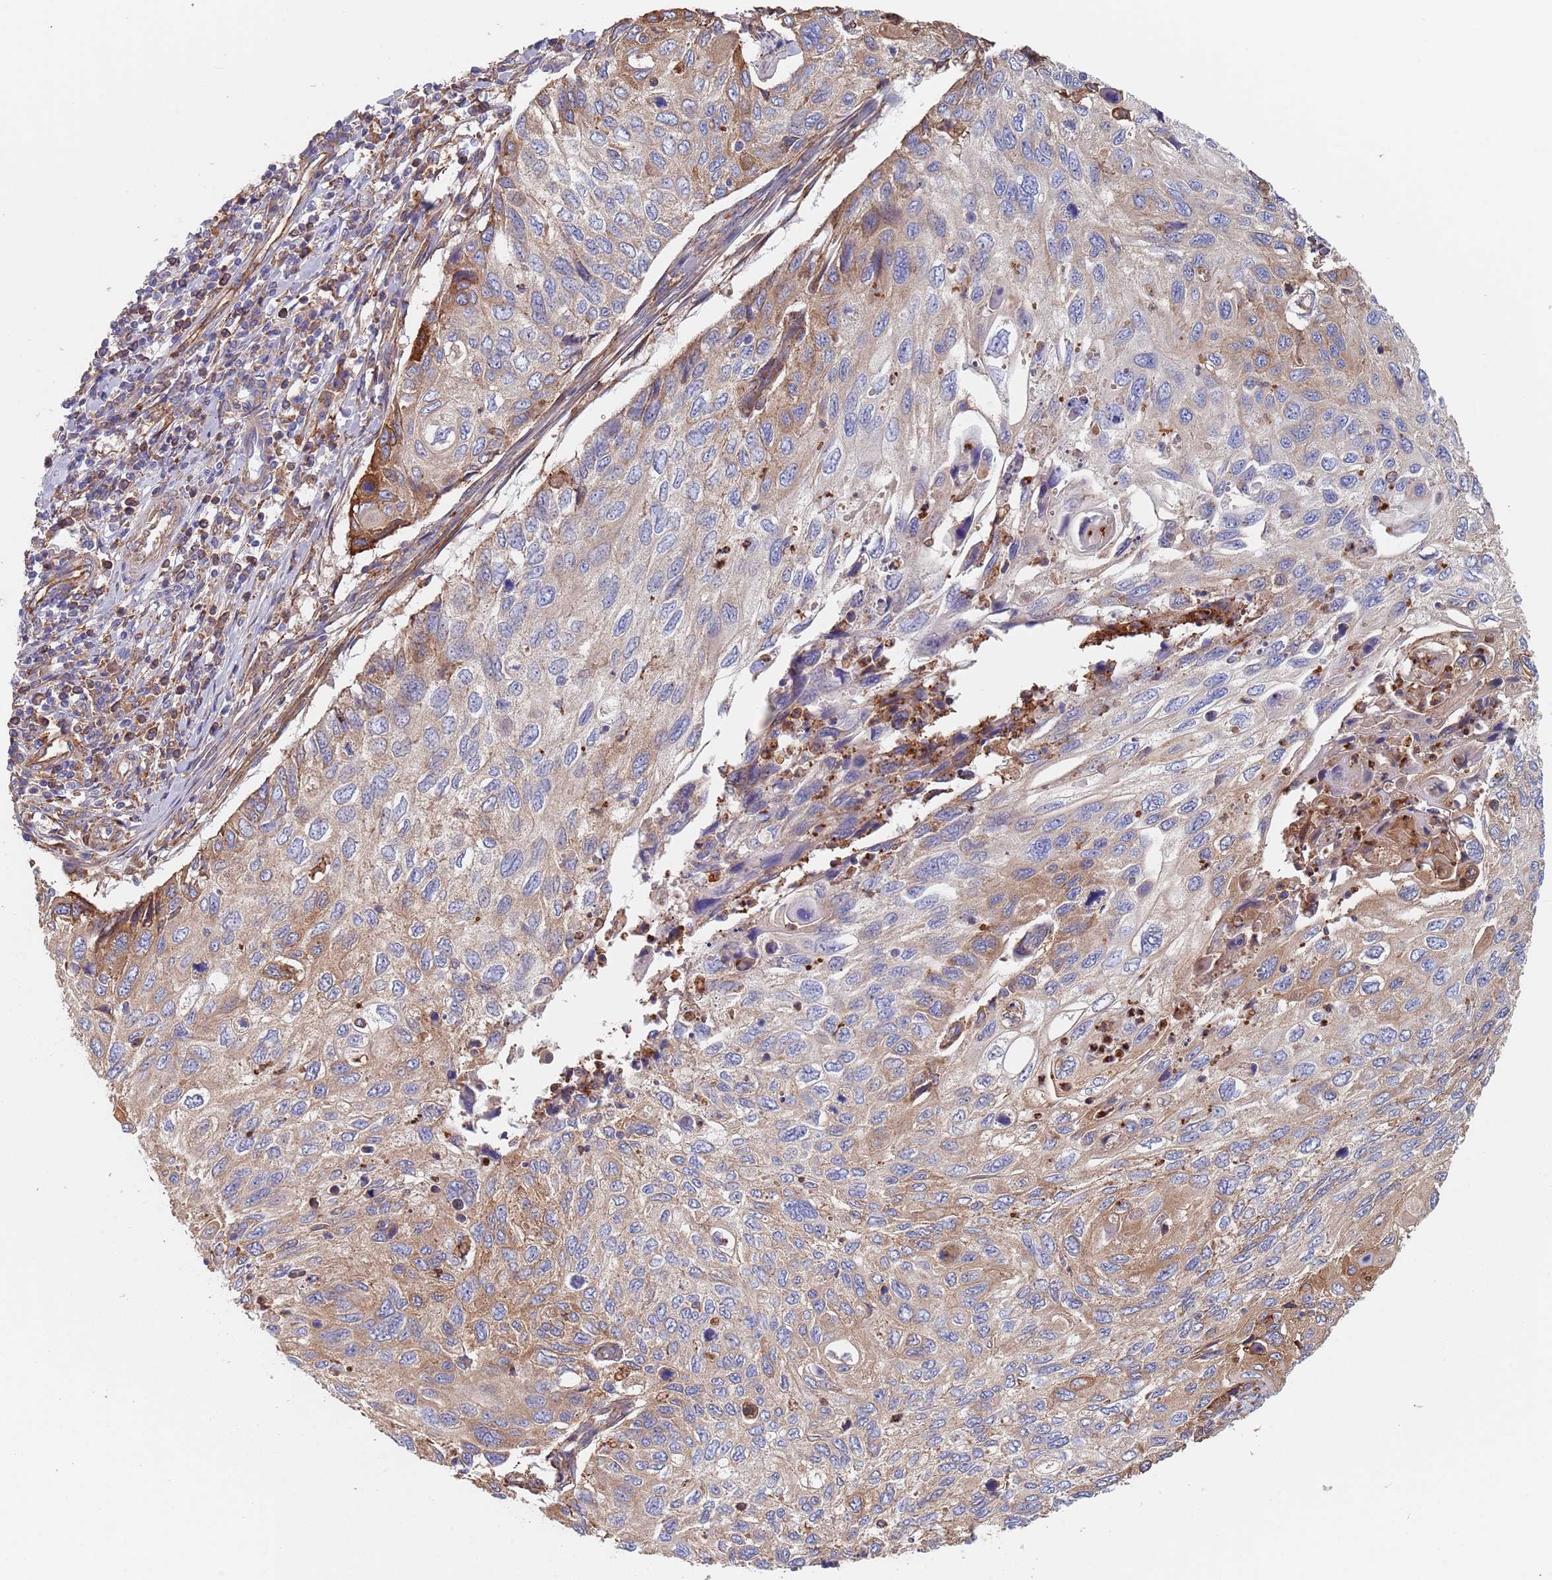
{"staining": {"intensity": "moderate", "quantity": "25%-75%", "location": "cytoplasmic/membranous"}, "tissue": "cervical cancer", "cell_type": "Tumor cells", "image_type": "cancer", "snomed": [{"axis": "morphology", "description": "Squamous cell carcinoma, NOS"}, {"axis": "topography", "description": "Cervix"}], "caption": "Immunohistochemical staining of cervical squamous cell carcinoma displays medium levels of moderate cytoplasmic/membranous protein staining in about 25%-75% of tumor cells.", "gene": "DCUN1D3", "patient": {"sex": "female", "age": 70}}